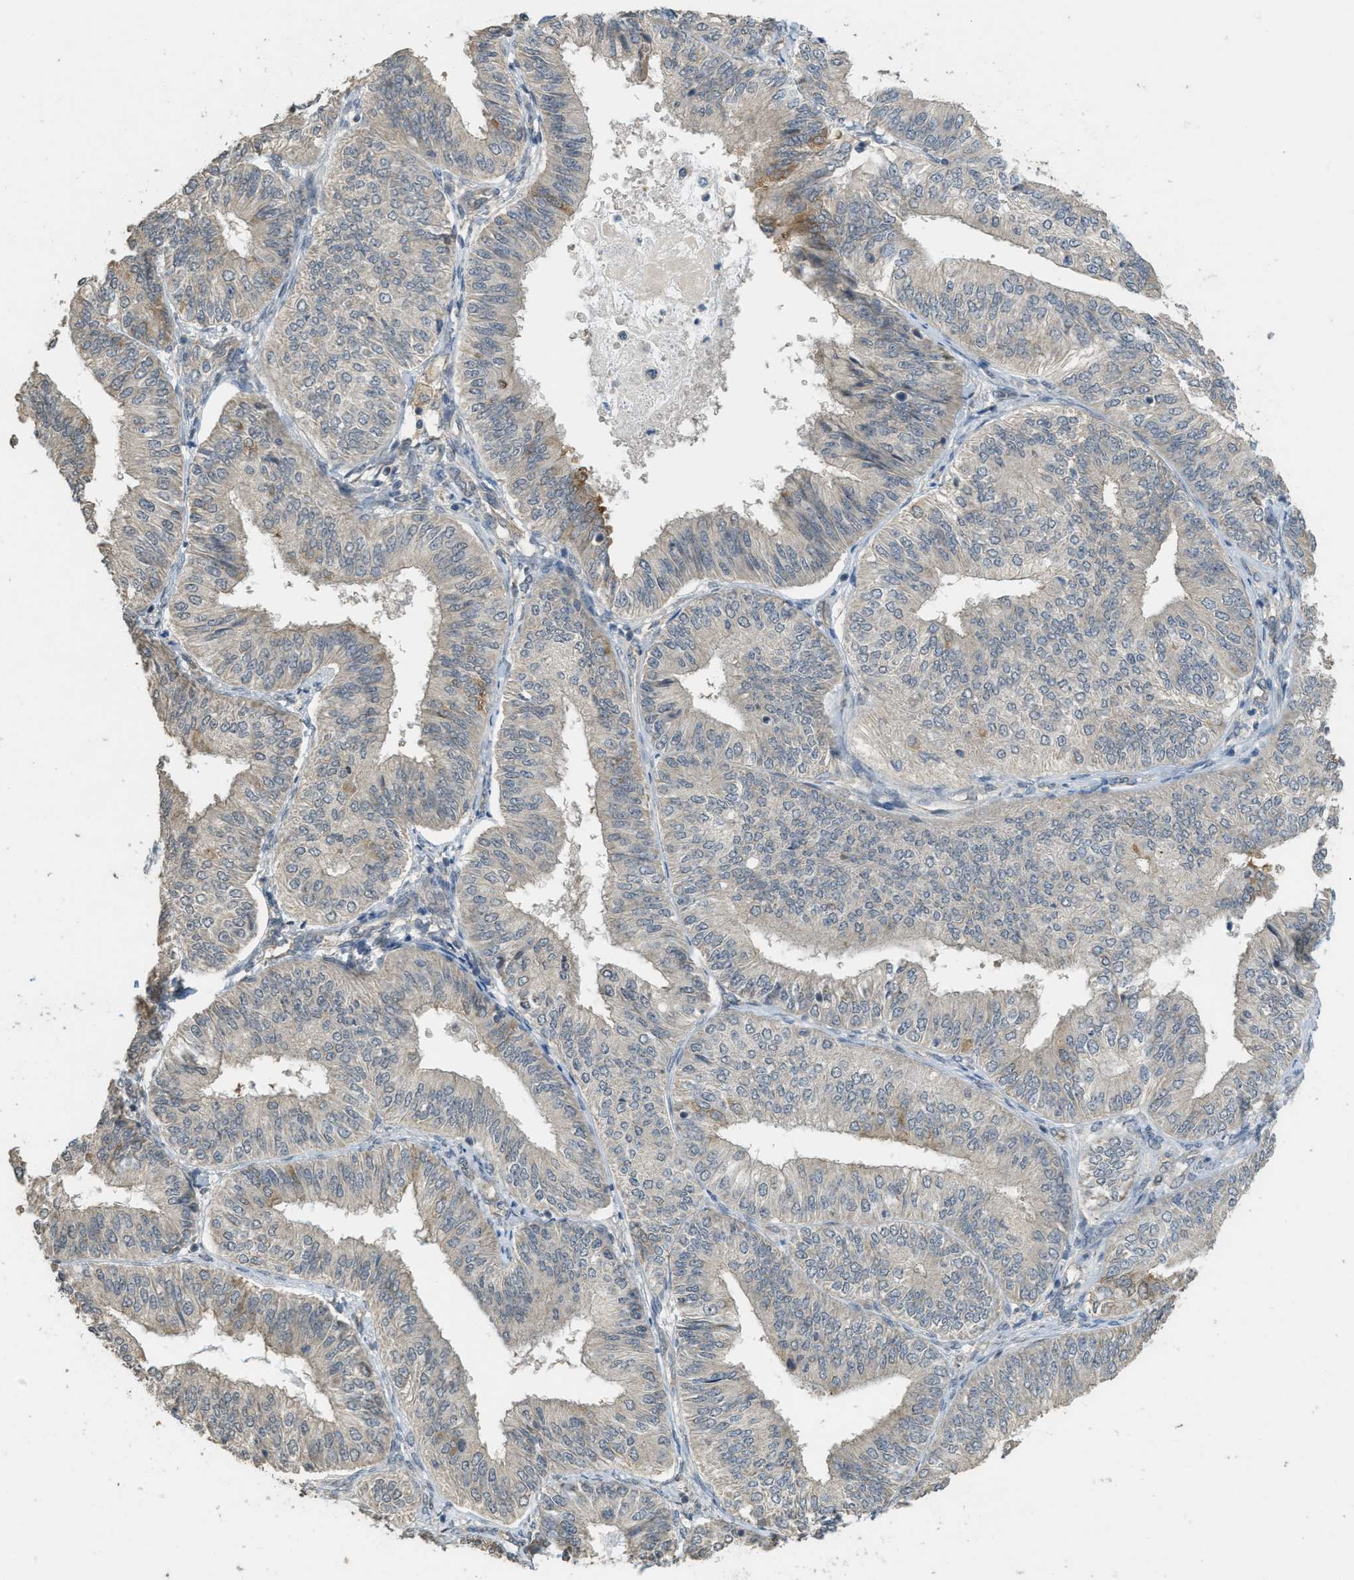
{"staining": {"intensity": "moderate", "quantity": "<25%", "location": "cytoplasmic/membranous"}, "tissue": "endometrial cancer", "cell_type": "Tumor cells", "image_type": "cancer", "snomed": [{"axis": "morphology", "description": "Adenocarcinoma, NOS"}, {"axis": "topography", "description": "Endometrium"}], "caption": "Endometrial adenocarcinoma was stained to show a protein in brown. There is low levels of moderate cytoplasmic/membranous staining in approximately <25% of tumor cells.", "gene": "IGF2BP2", "patient": {"sex": "female", "age": 58}}